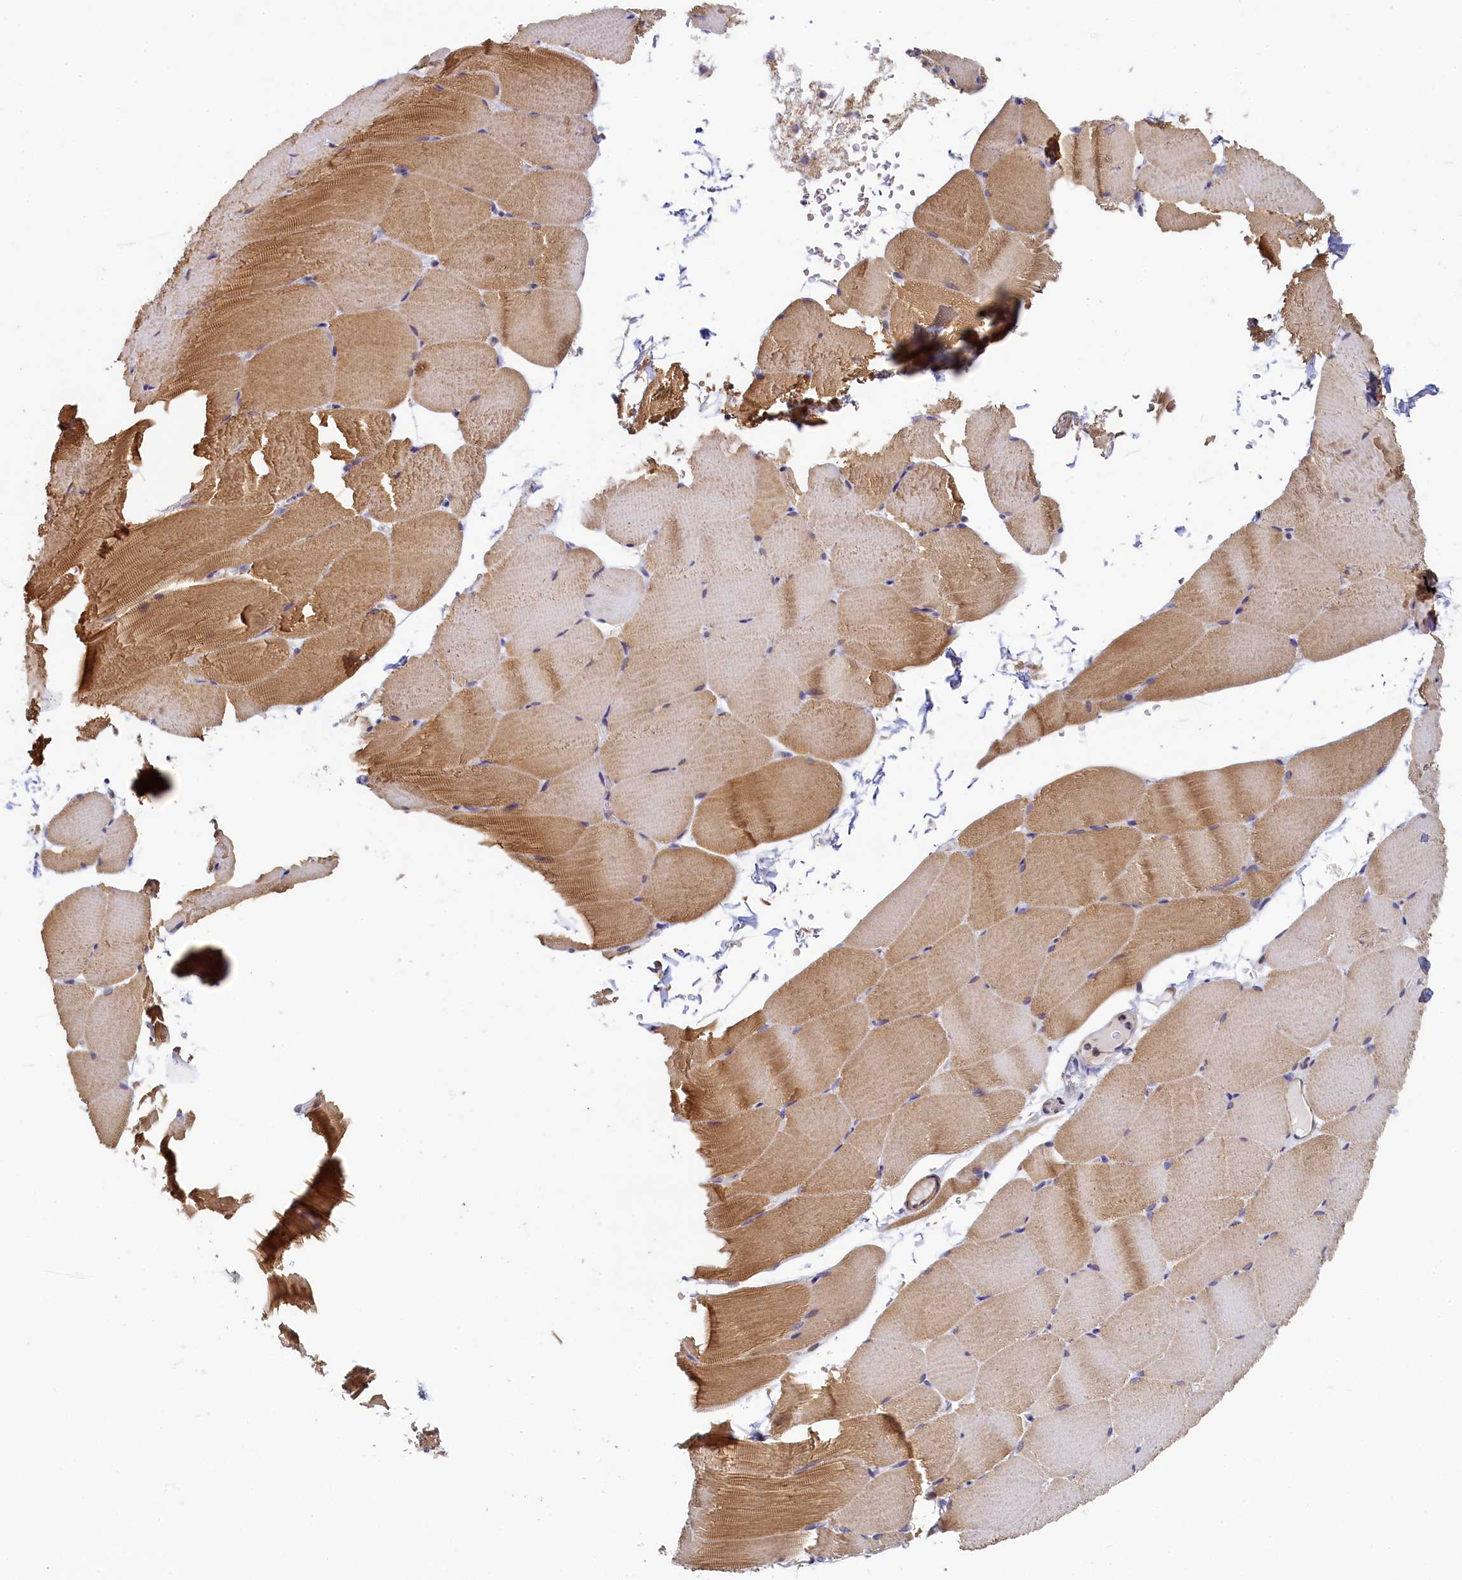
{"staining": {"intensity": "moderate", "quantity": "25%-75%", "location": "cytoplasmic/membranous"}, "tissue": "skeletal muscle", "cell_type": "Myocytes", "image_type": "normal", "snomed": [{"axis": "morphology", "description": "Normal tissue, NOS"}, {"axis": "topography", "description": "Skeletal muscle"}, {"axis": "topography", "description": "Parathyroid gland"}], "caption": "IHC micrograph of normal human skeletal muscle stained for a protein (brown), which shows medium levels of moderate cytoplasmic/membranous positivity in about 25%-75% of myocytes.", "gene": "INTS14", "patient": {"sex": "female", "age": 37}}